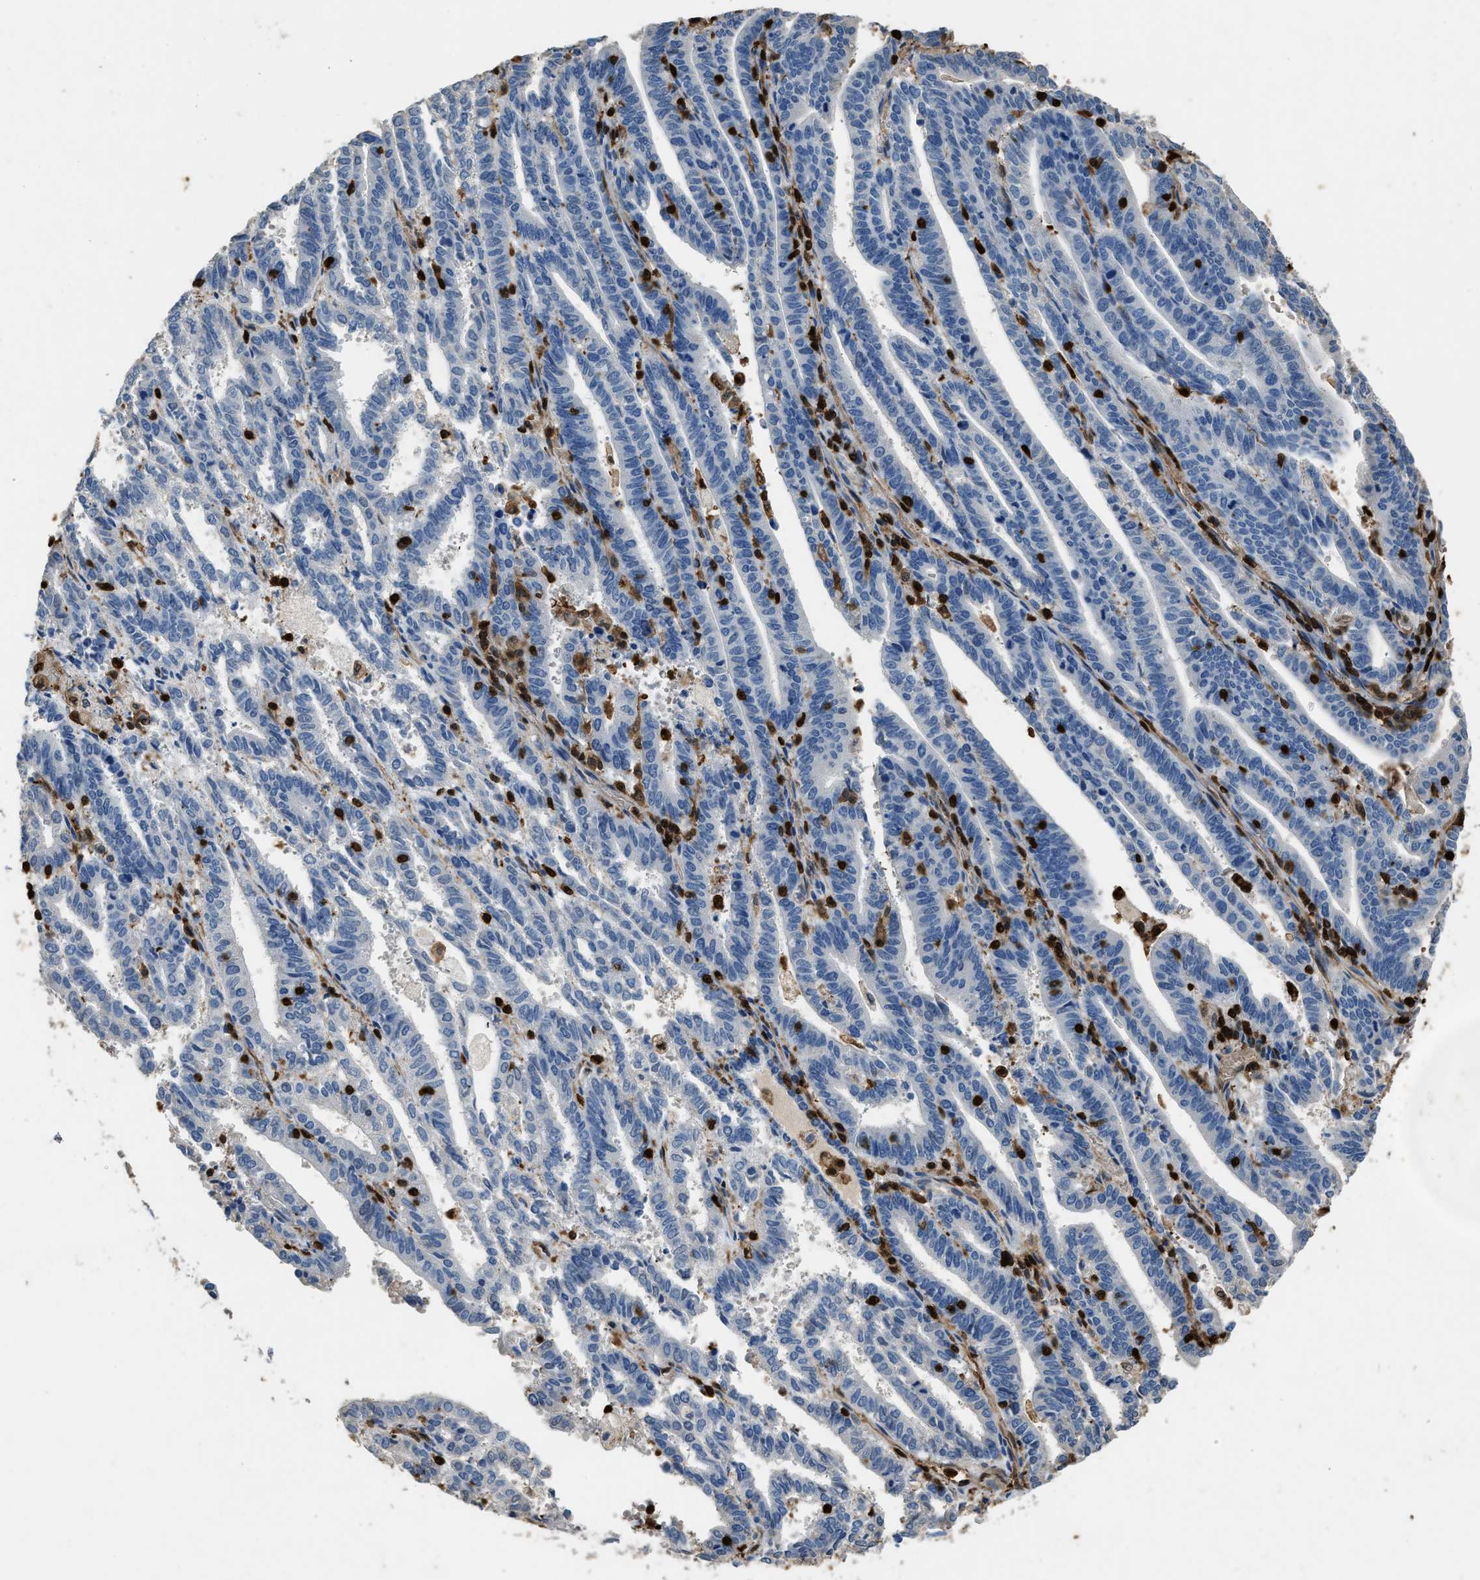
{"staining": {"intensity": "negative", "quantity": "none", "location": "none"}, "tissue": "endometrial cancer", "cell_type": "Tumor cells", "image_type": "cancer", "snomed": [{"axis": "morphology", "description": "Adenocarcinoma, NOS"}, {"axis": "topography", "description": "Uterus"}], "caption": "High power microscopy micrograph of an immunohistochemistry (IHC) histopathology image of endometrial cancer, revealing no significant positivity in tumor cells. (DAB (3,3'-diaminobenzidine) immunohistochemistry (IHC) visualized using brightfield microscopy, high magnification).", "gene": "ARHGDIB", "patient": {"sex": "female", "age": 83}}